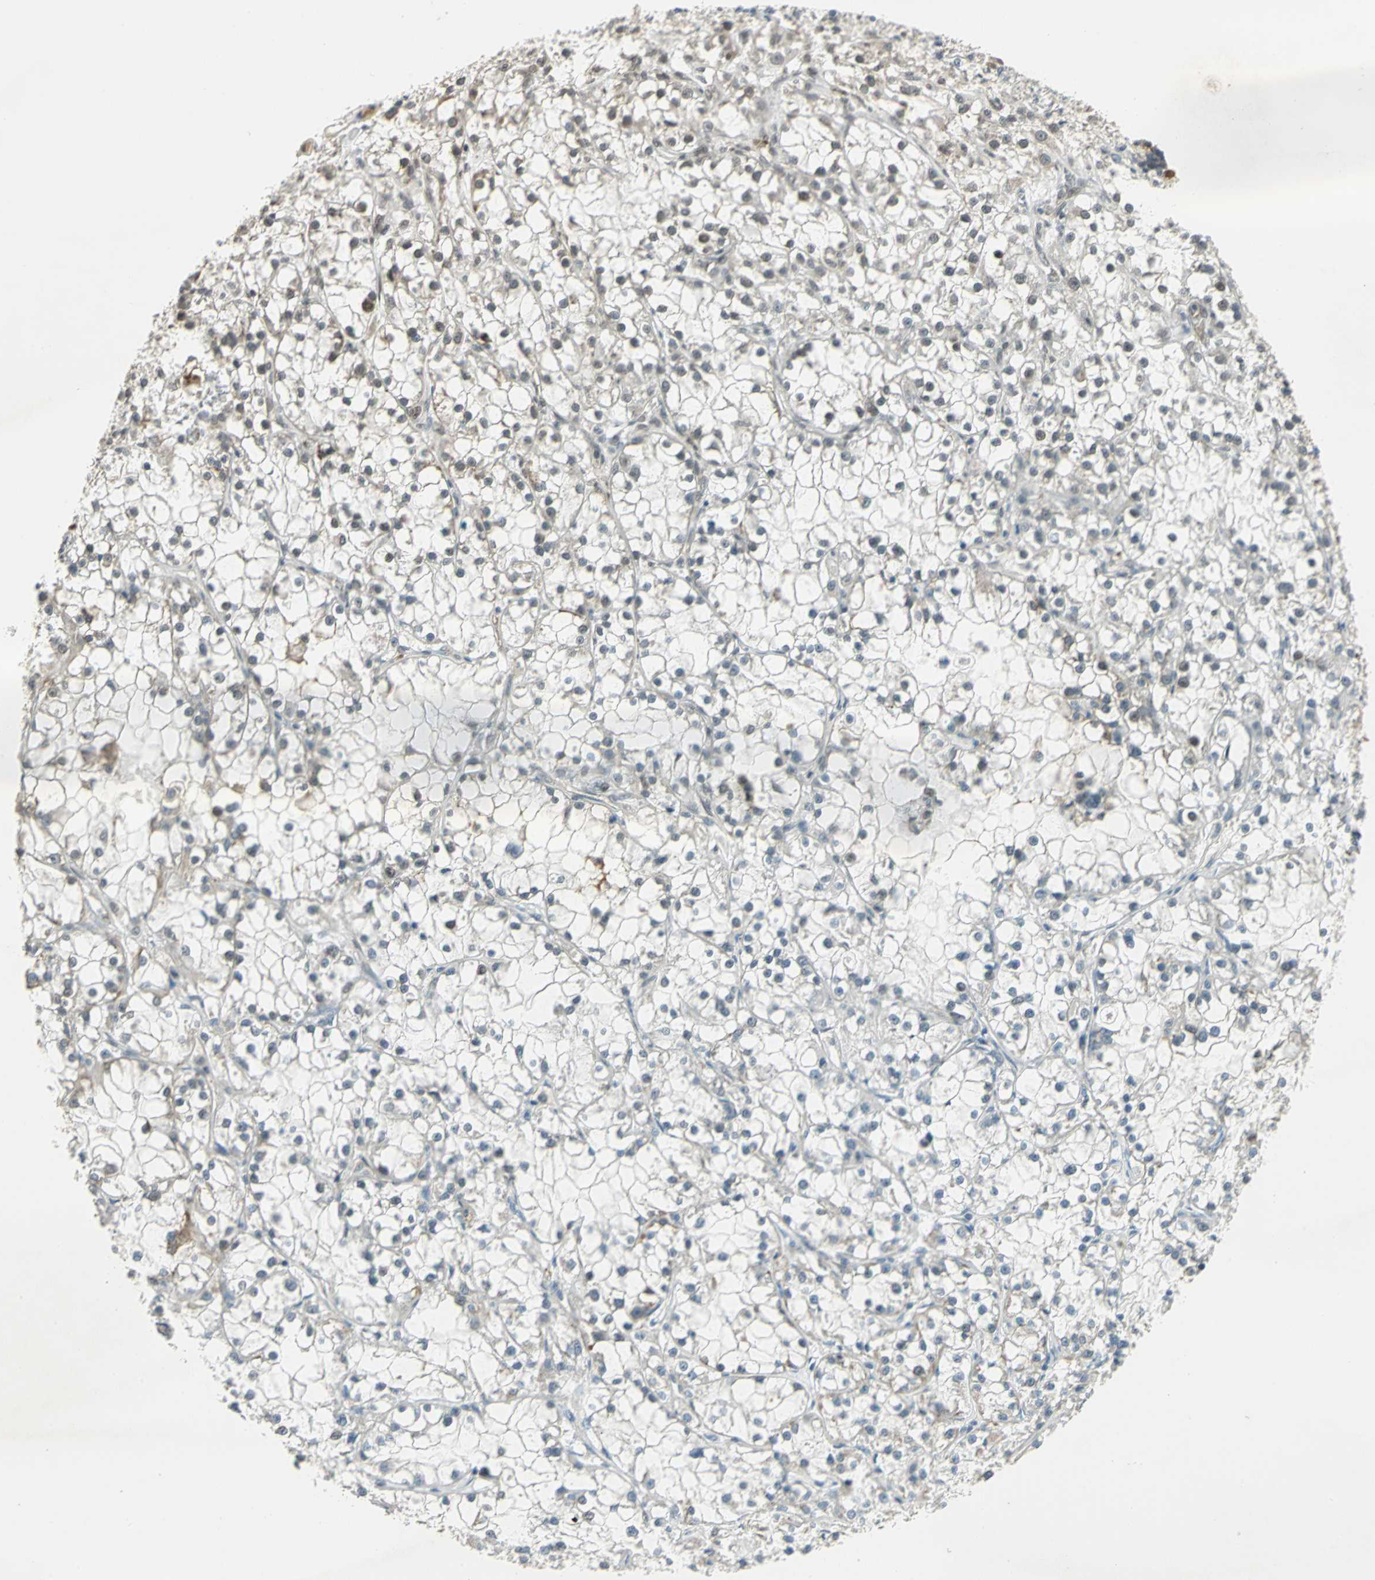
{"staining": {"intensity": "negative", "quantity": "none", "location": "none"}, "tissue": "renal cancer", "cell_type": "Tumor cells", "image_type": "cancer", "snomed": [{"axis": "morphology", "description": "Adenocarcinoma, NOS"}, {"axis": "topography", "description": "Kidney"}], "caption": "Tumor cells show no significant protein staining in renal cancer. (Immunohistochemistry, brightfield microscopy, high magnification).", "gene": "RAD17", "patient": {"sex": "female", "age": 52}}